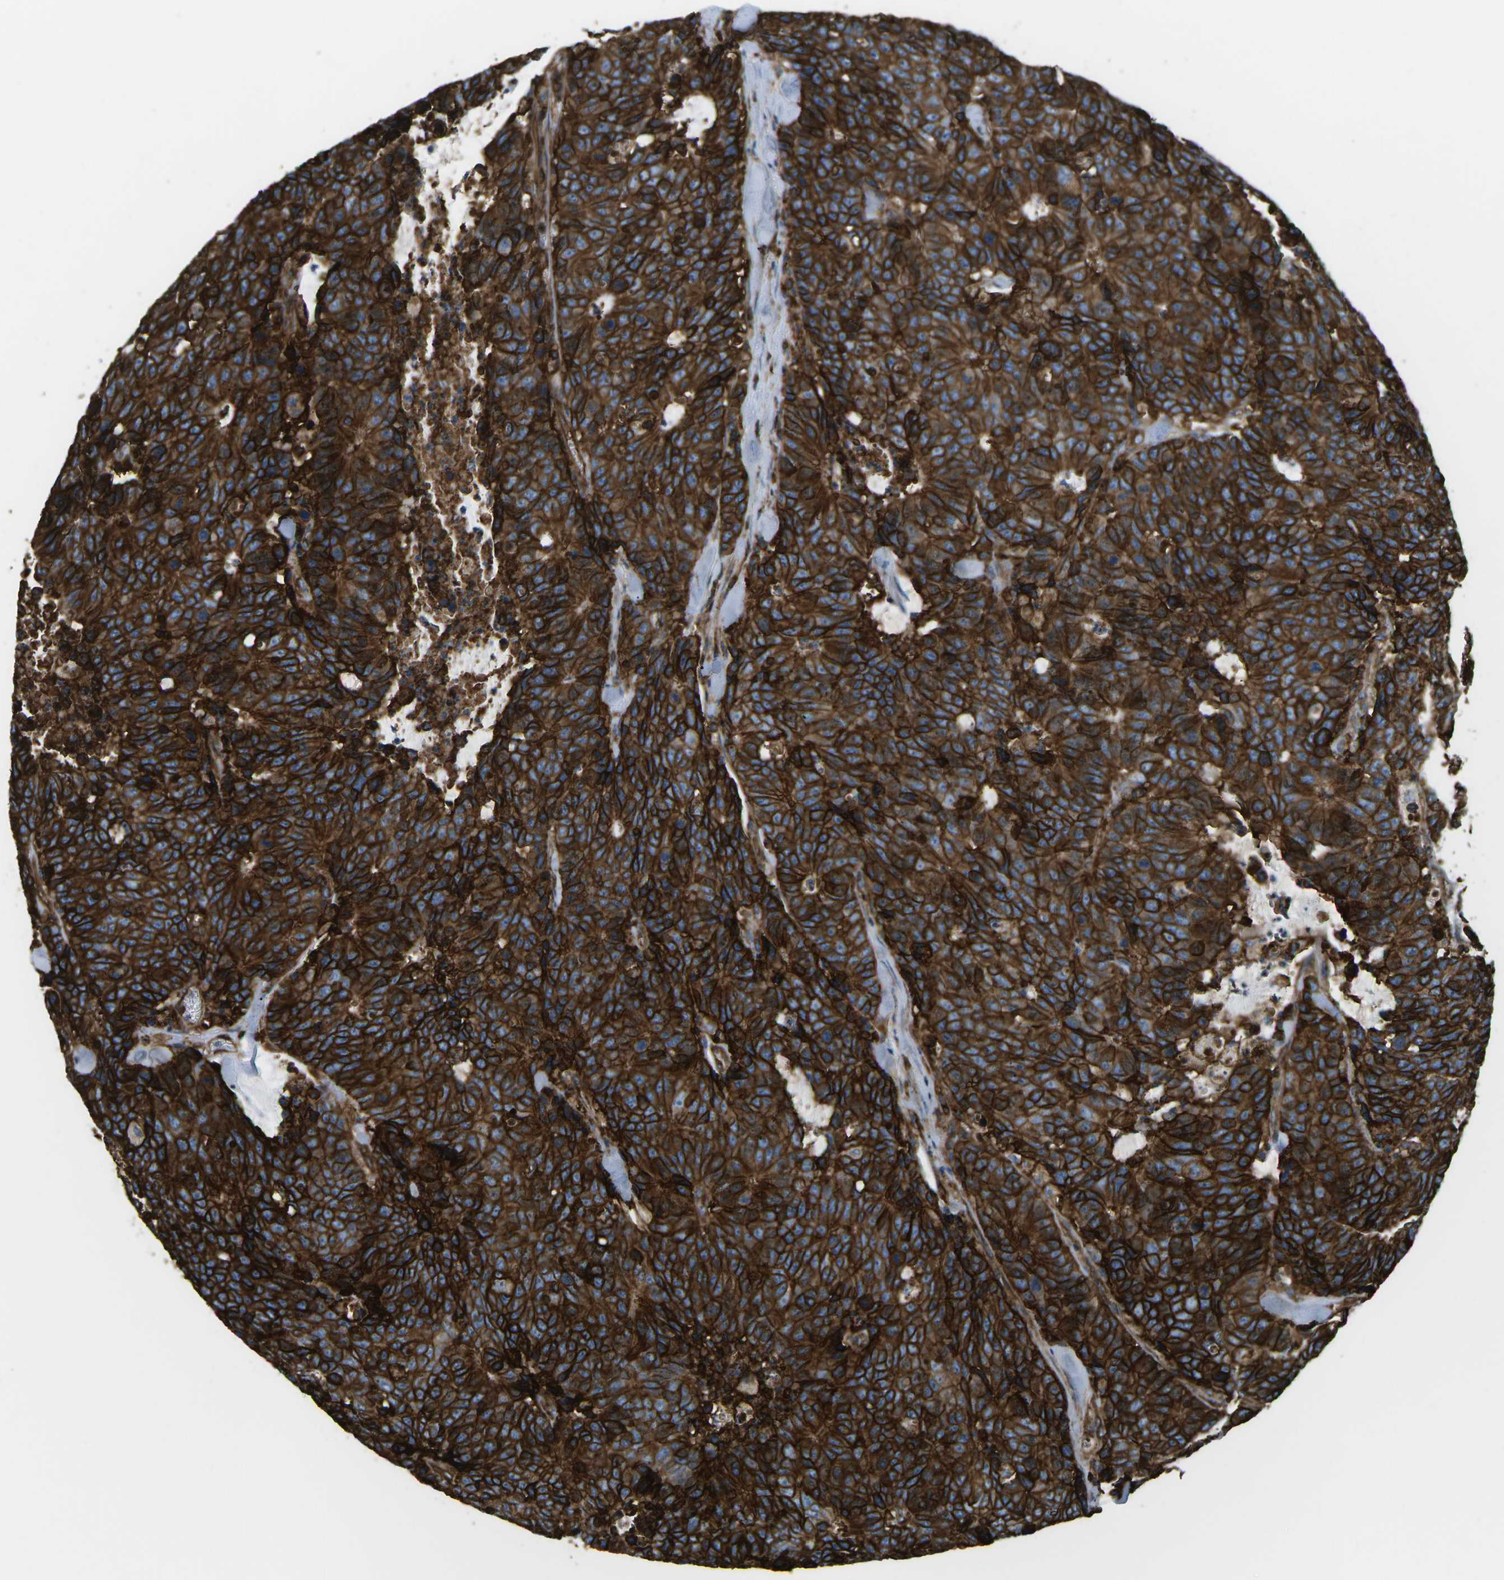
{"staining": {"intensity": "strong", "quantity": ">75%", "location": "cytoplasmic/membranous"}, "tissue": "colorectal cancer", "cell_type": "Tumor cells", "image_type": "cancer", "snomed": [{"axis": "morphology", "description": "Adenocarcinoma, NOS"}, {"axis": "topography", "description": "Colon"}], "caption": "IHC histopathology image of human adenocarcinoma (colorectal) stained for a protein (brown), which demonstrates high levels of strong cytoplasmic/membranous expression in approximately >75% of tumor cells.", "gene": "HLA-B", "patient": {"sex": "female", "age": 86}}